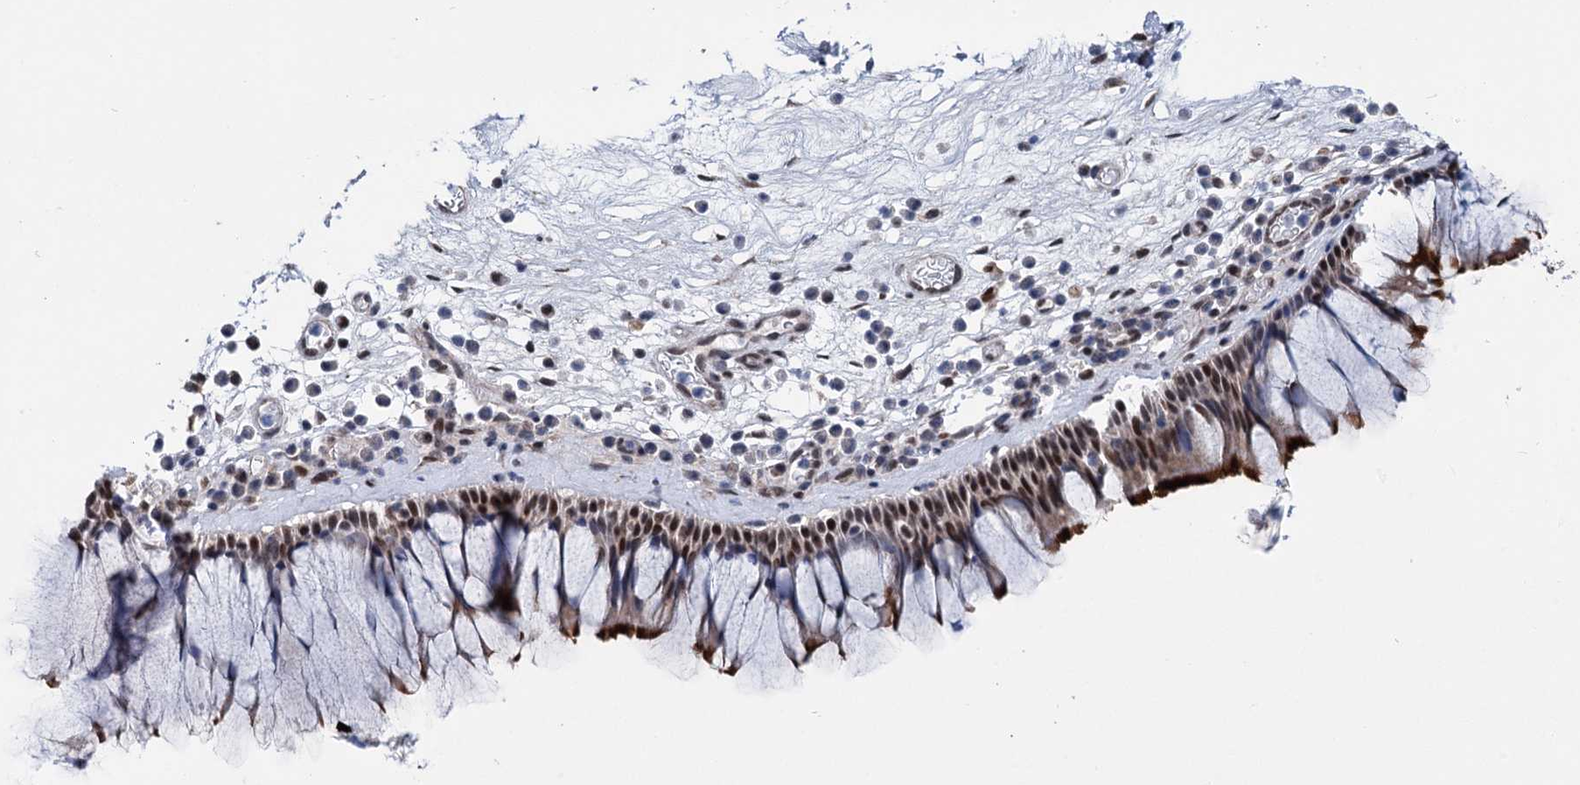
{"staining": {"intensity": "strong", "quantity": "<25%", "location": "cytoplasmic/membranous,nuclear"}, "tissue": "nasopharynx", "cell_type": "Respiratory epithelial cells", "image_type": "normal", "snomed": [{"axis": "morphology", "description": "Normal tissue, NOS"}, {"axis": "morphology", "description": "Inflammation, NOS"}, {"axis": "topography", "description": "Nasopharynx"}], "caption": "The photomicrograph shows immunohistochemical staining of normal nasopharynx. There is strong cytoplasmic/membranous,nuclear positivity is present in about <25% of respiratory epithelial cells. (DAB IHC, brown staining for protein, blue staining for nuclei).", "gene": "MORN3", "patient": {"sex": "male", "age": 70}}